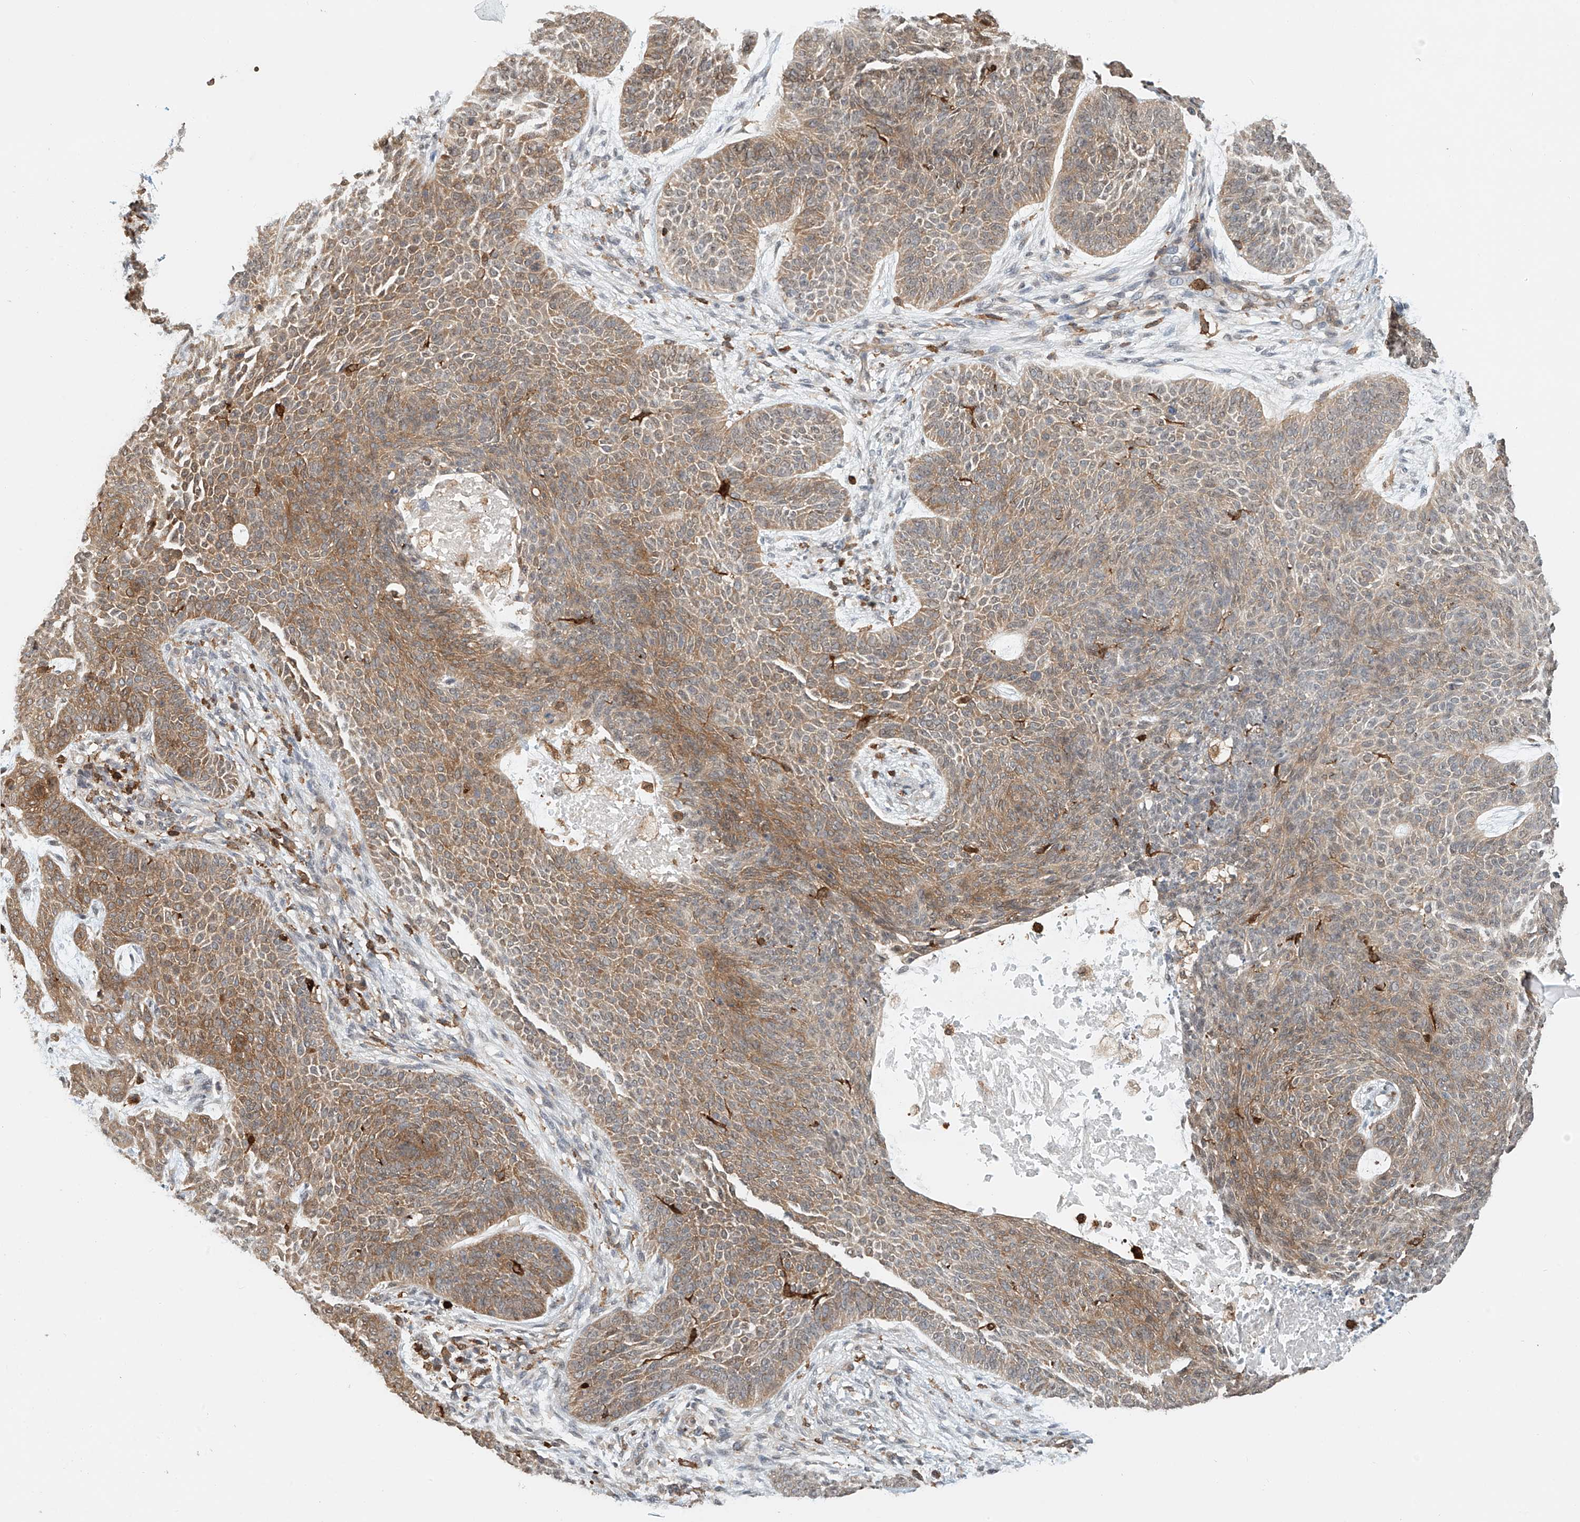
{"staining": {"intensity": "moderate", "quantity": ">75%", "location": "cytoplasmic/membranous"}, "tissue": "skin cancer", "cell_type": "Tumor cells", "image_type": "cancer", "snomed": [{"axis": "morphology", "description": "Basal cell carcinoma"}, {"axis": "topography", "description": "Skin"}], "caption": "Protein staining reveals moderate cytoplasmic/membranous positivity in about >75% of tumor cells in basal cell carcinoma (skin).", "gene": "MICAL1", "patient": {"sex": "male", "age": 85}}